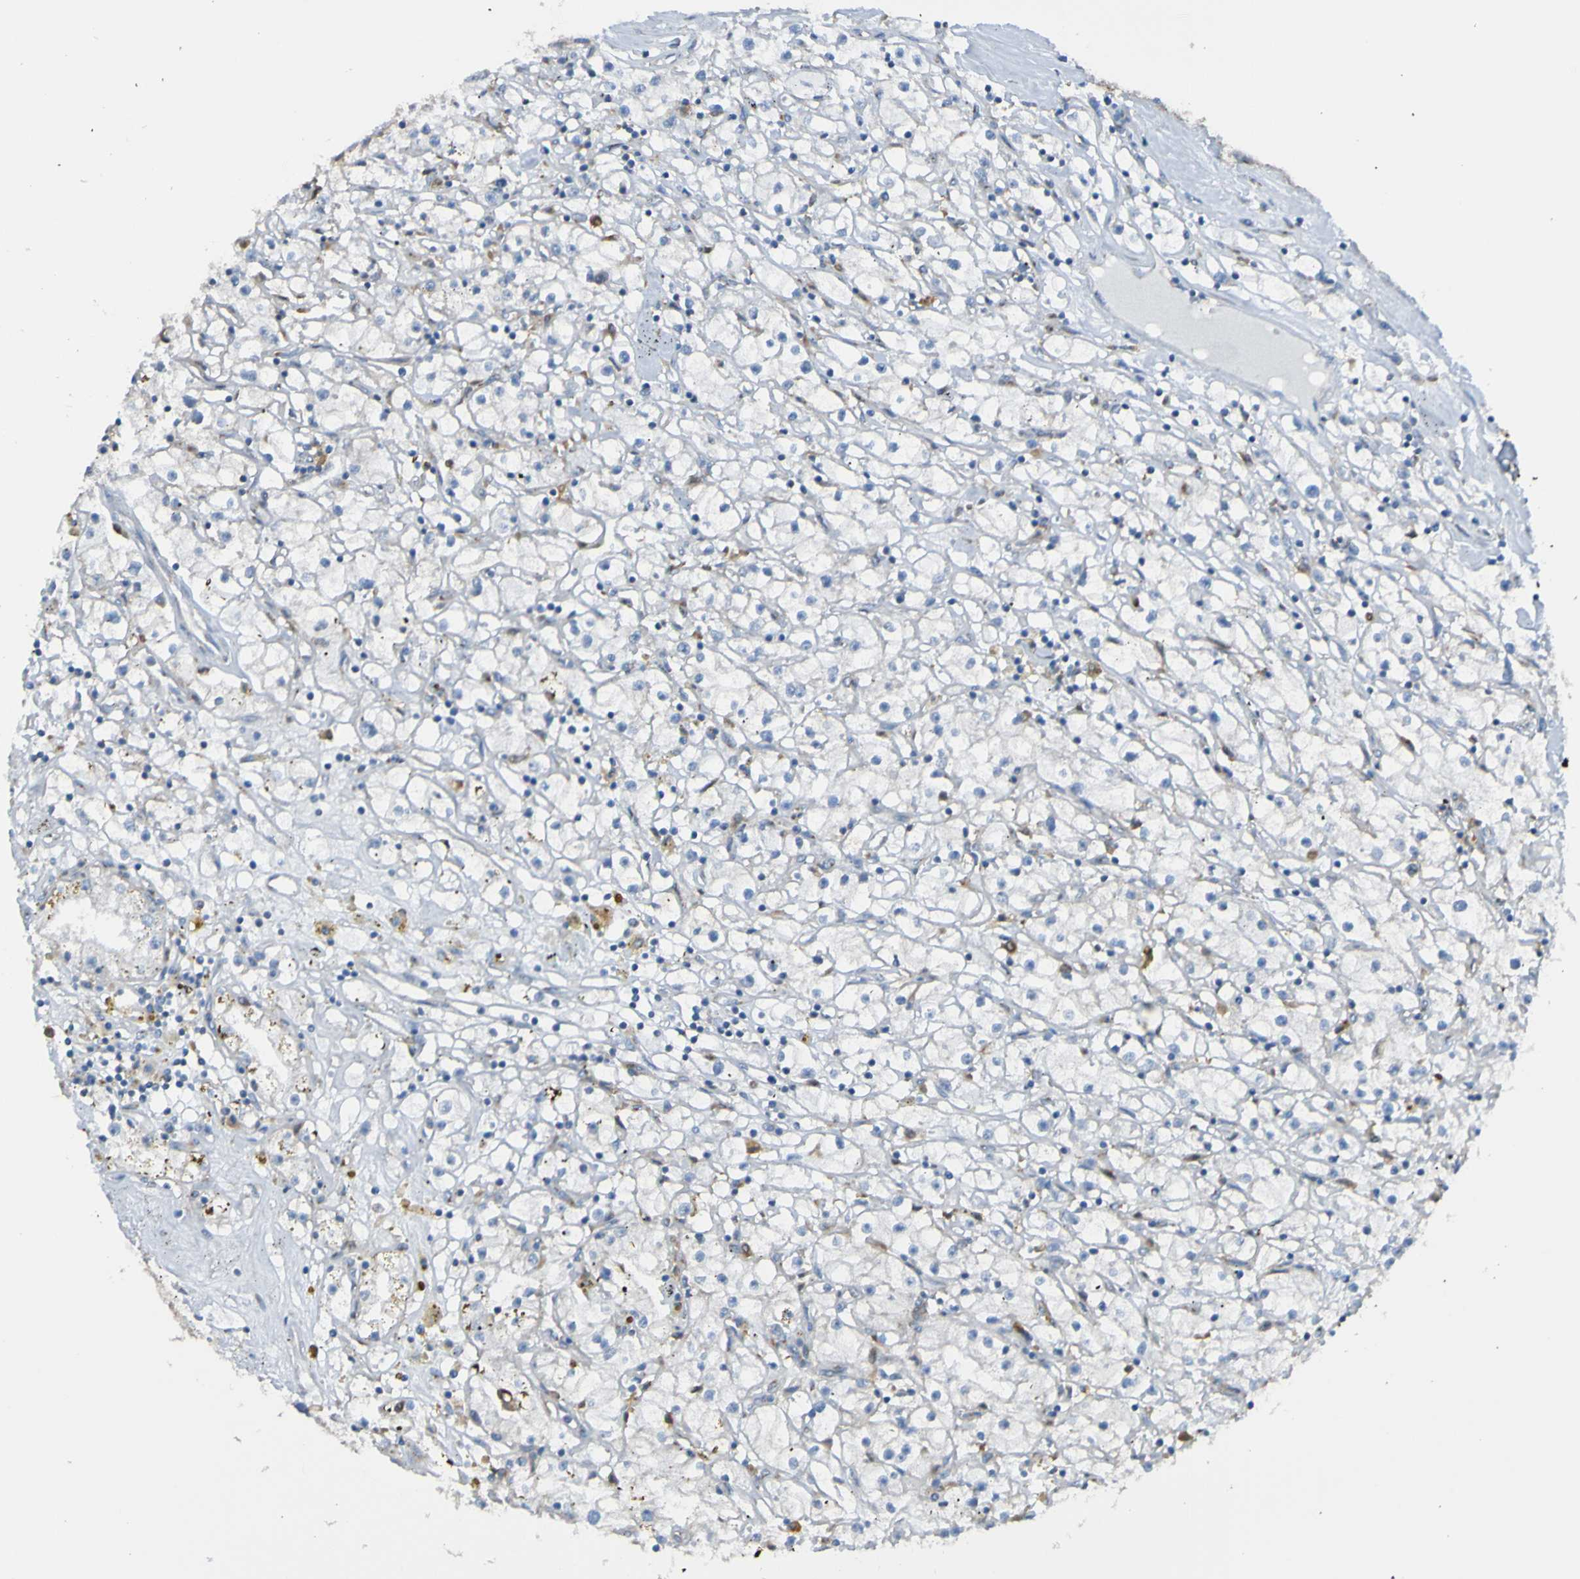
{"staining": {"intensity": "negative", "quantity": "none", "location": "none"}, "tissue": "renal cancer", "cell_type": "Tumor cells", "image_type": "cancer", "snomed": [{"axis": "morphology", "description": "Adenocarcinoma, NOS"}, {"axis": "topography", "description": "Kidney"}], "caption": "Adenocarcinoma (renal) was stained to show a protein in brown. There is no significant expression in tumor cells.", "gene": "MINAR1", "patient": {"sex": "male", "age": 56}}